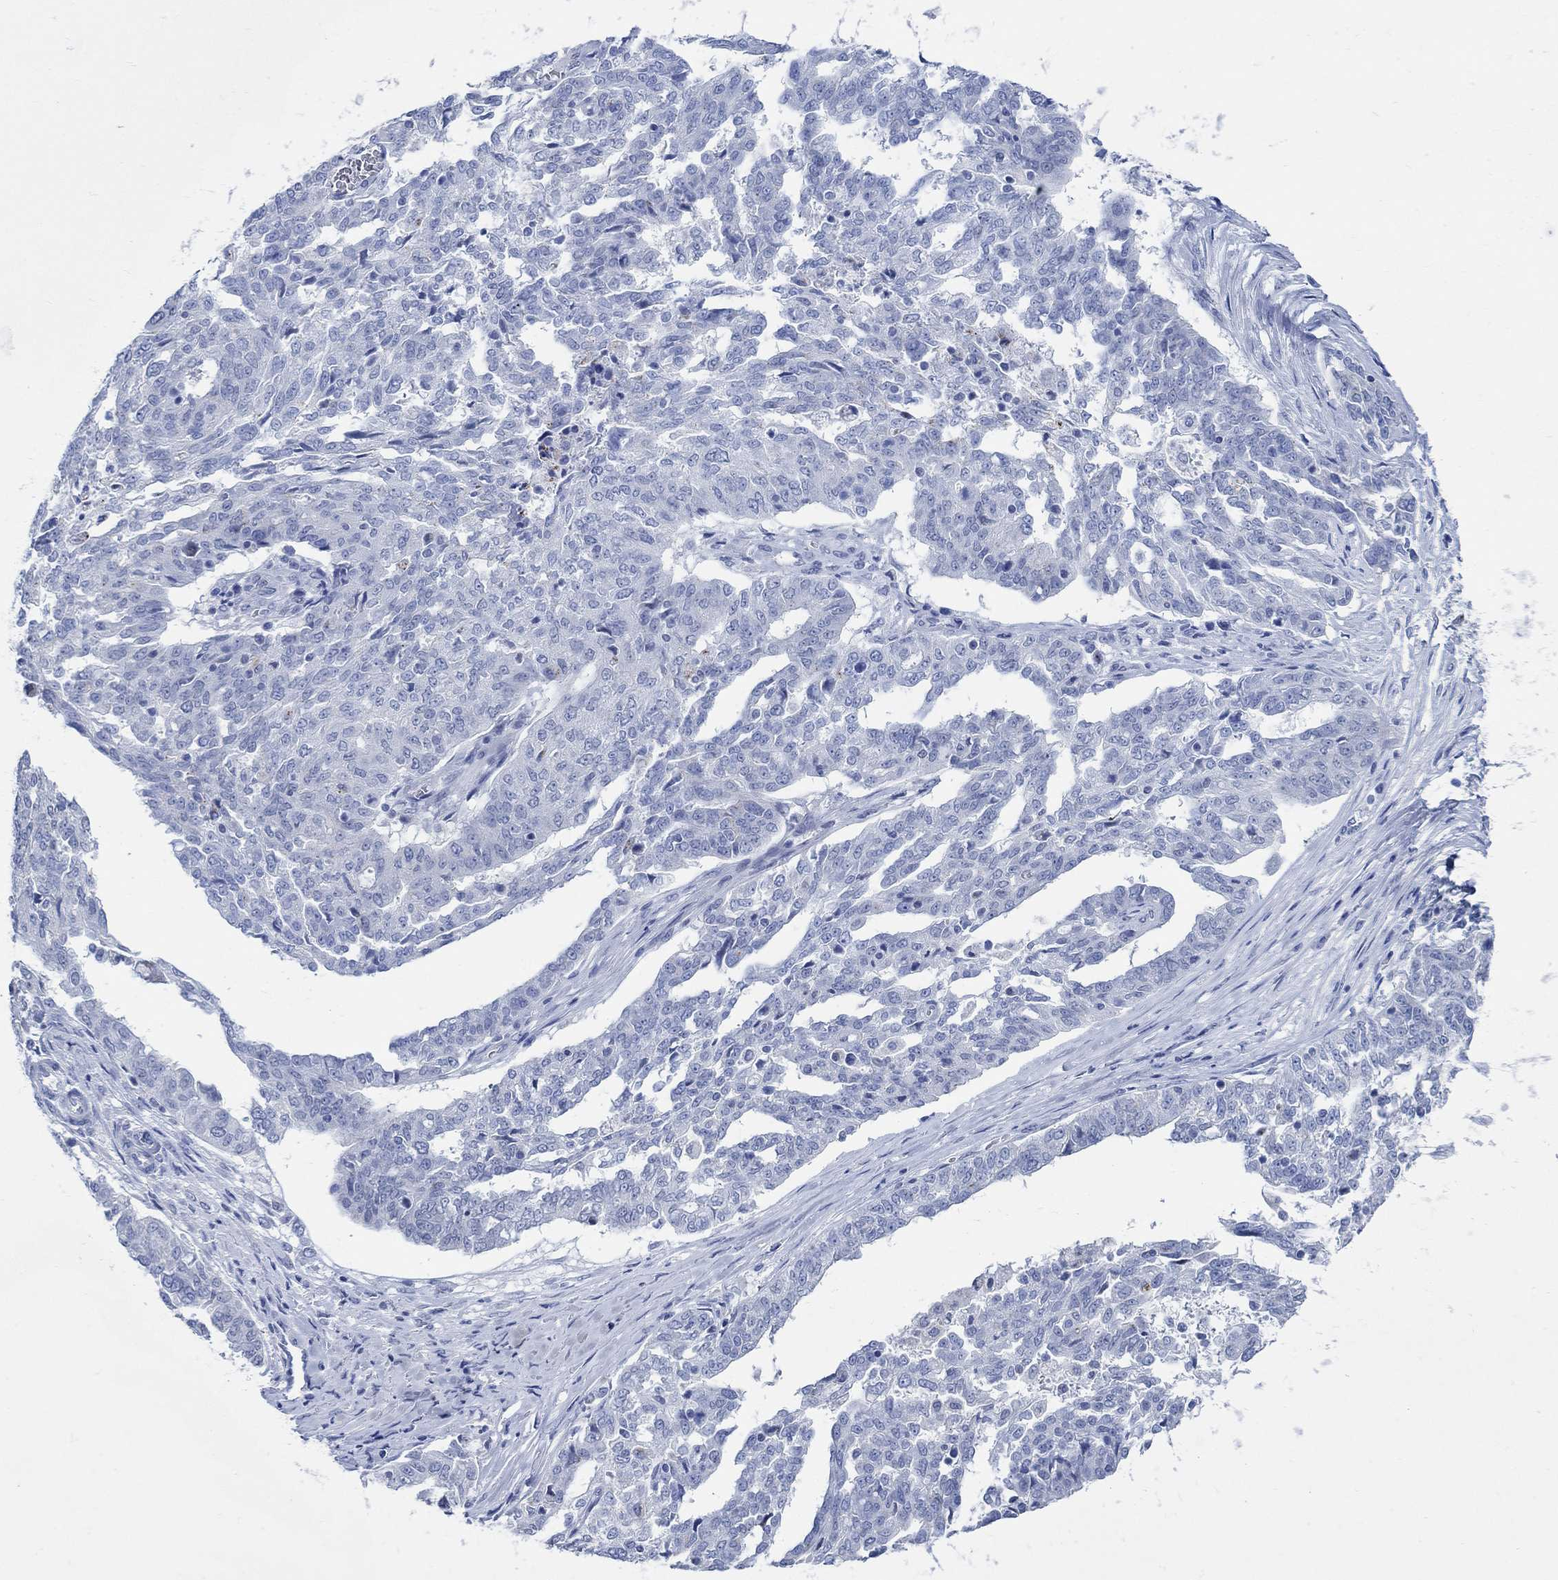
{"staining": {"intensity": "negative", "quantity": "none", "location": "none"}, "tissue": "ovarian cancer", "cell_type": "Tumor cells", "image_type": "cancer", "snomed": [{"axis": "morphology", "description": "Cystadenocarcinoma, serous, NOS"}, {"axis": "topography", "description": "Ovary"}], "caption": "Ovarian serous cystadenocarcinoma stained for a protein using immunohistochemistry reveals no expression tumor cells.", "gene": "CAMK2N1", "patient": {"sex": "female", "age": 67}}